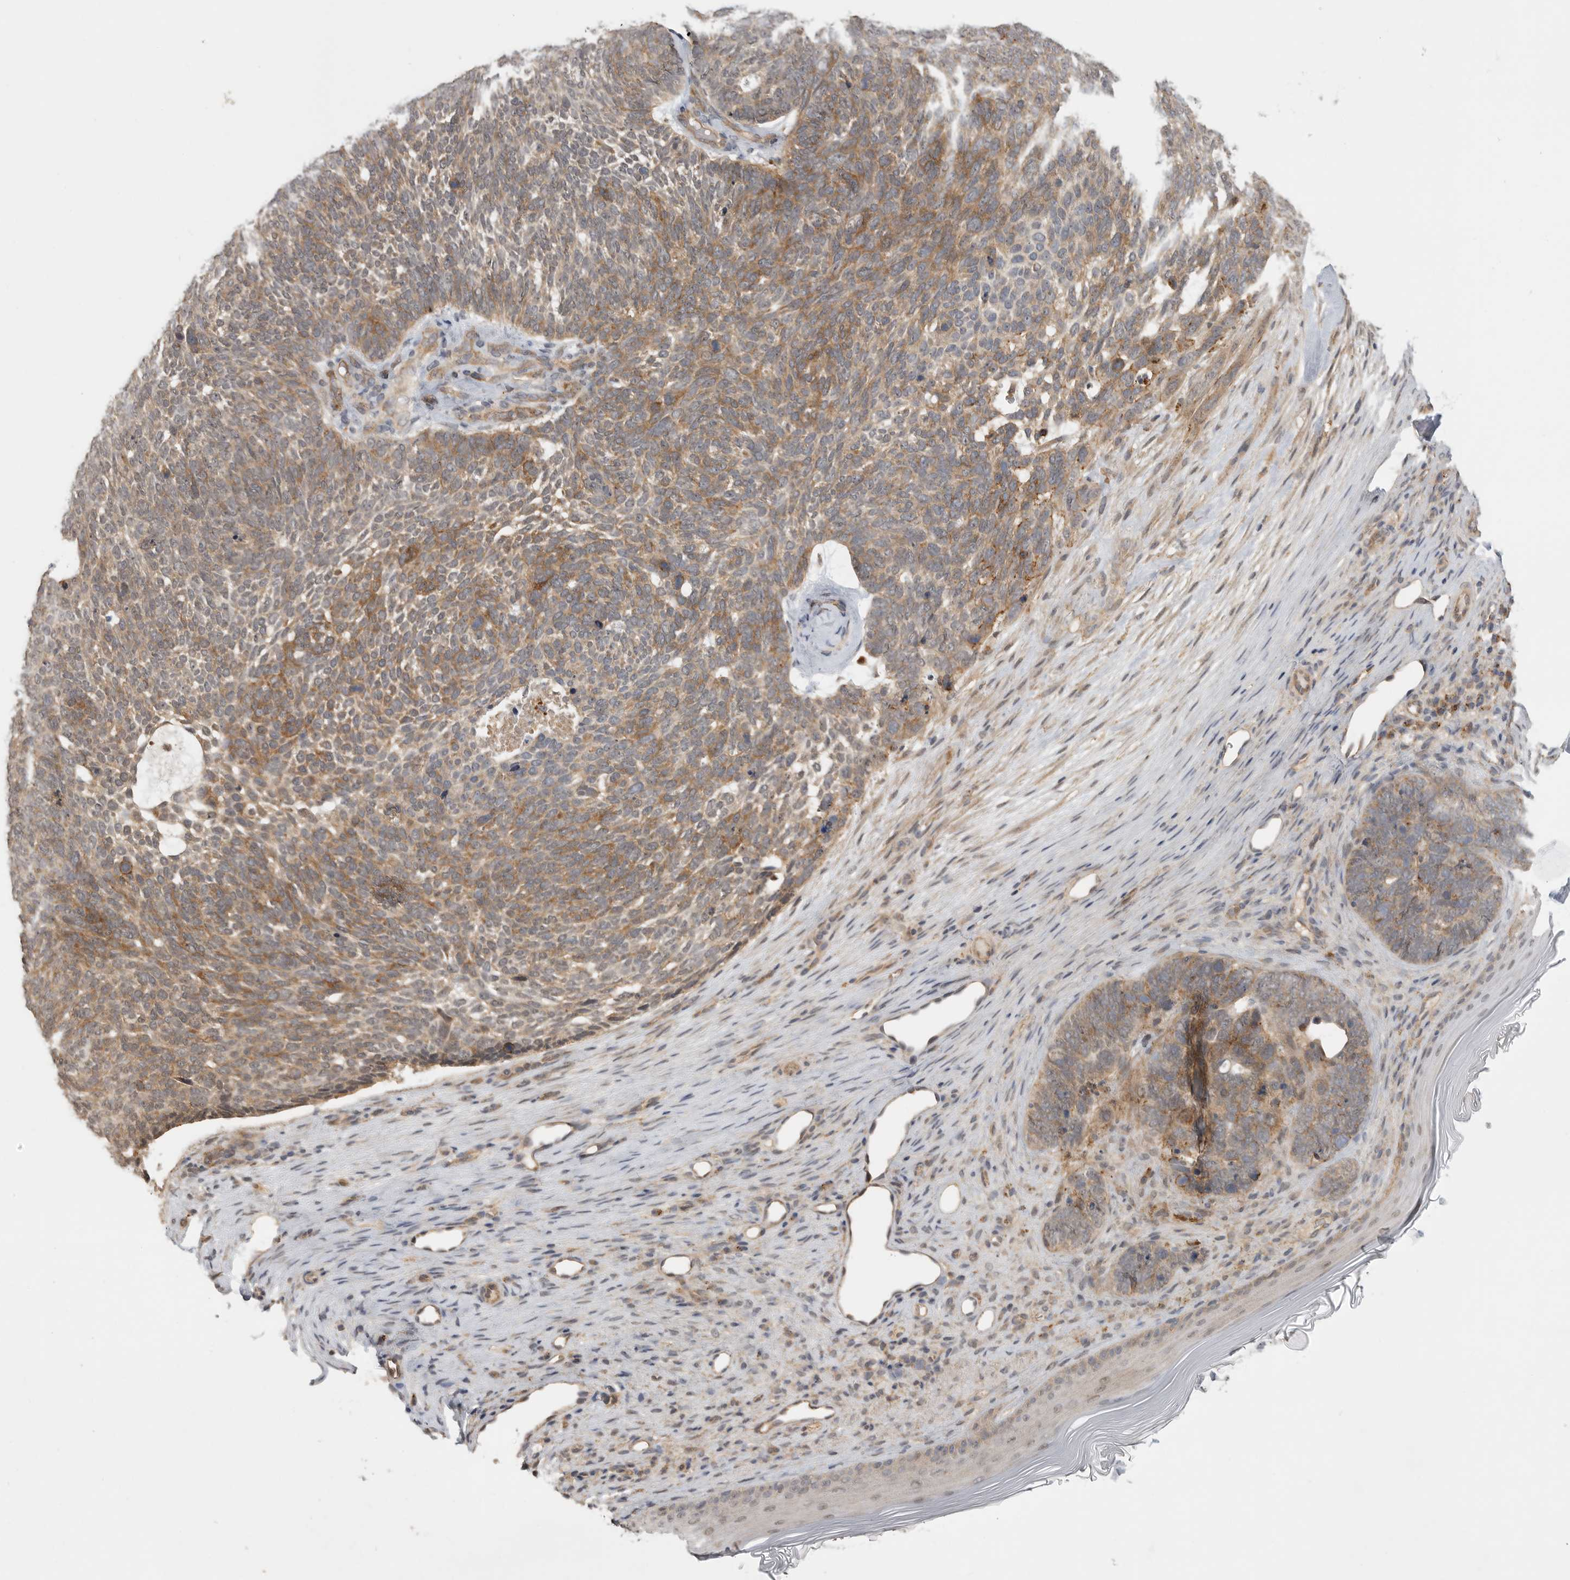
{"staining": {"intensity": "moderate", "quantity": ">75%", "location": "cytoplasmic/membranous"}, "tissue": "skin cancer", "cell_type": "Tumor cells", "image_type": "cancer", "snomed": [{"axis": "morphology", "description": "Basal cell carcinoma"}, {"axis": "topography", "description": "Skin"}], "caption": "Protein staining demonstrates moderate cytoplasmic/membranous staining in about >75% of tumor cells in skin cancer (basal cell carcinoma).", "gene": "ZNF232", "patient": {"sex": "female", "age": 85}}